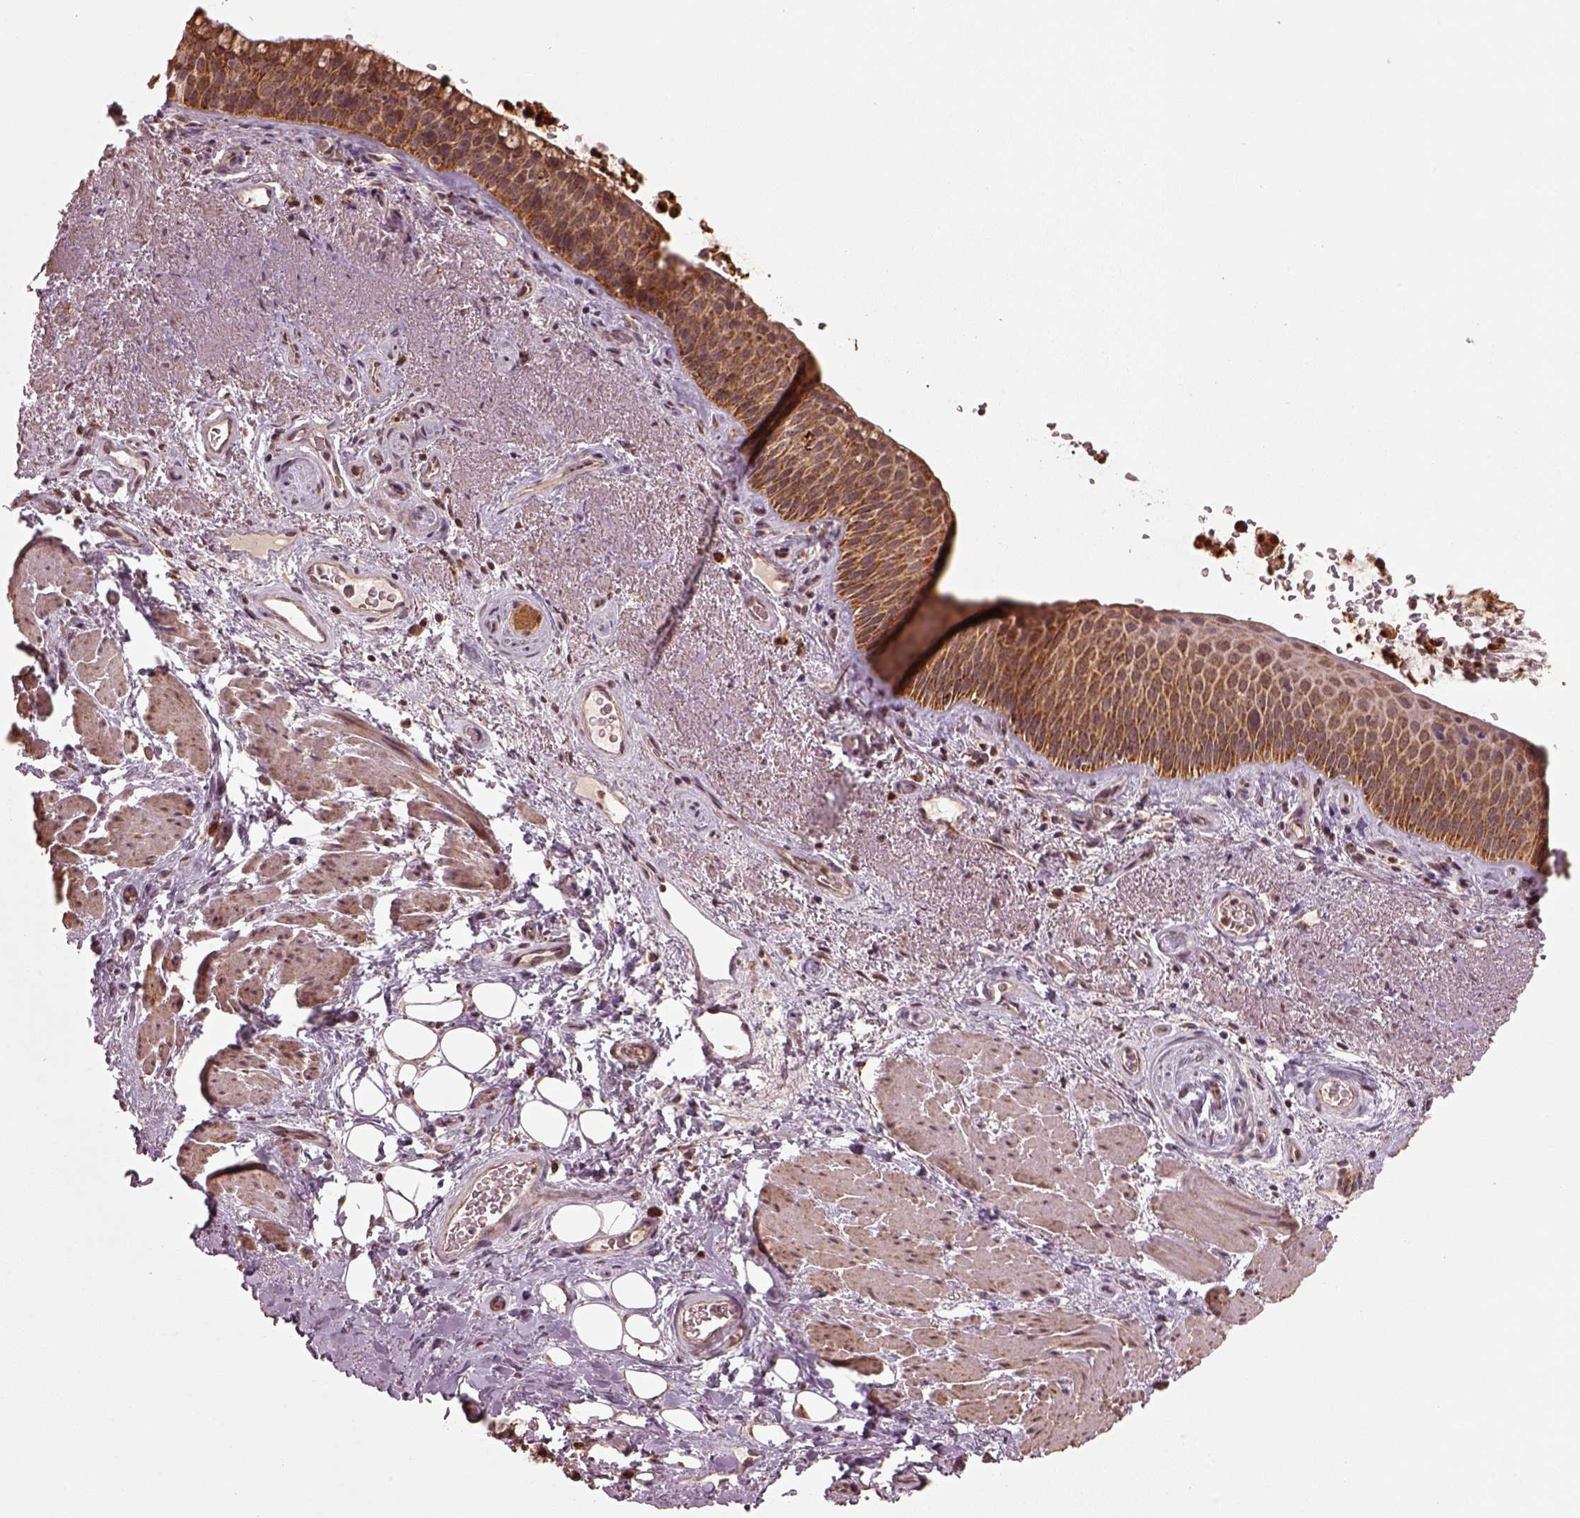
{"staining": {"intensity": "strong", "quantity": ">75%", "location": "cytoplasmic/membranous"}, "tissue": "bronchus", "cell_type": "Respiratory epithelial cells", "image_type": "normal", "snomed": [{"axis": "morphology", "description": "Normal tissue, NOS"}, {"axis": "topography", "description": "Bronchus"}], "caption": "This micrograph exhibits IHC staining of normal bronchus, with high strong cytoplasmic/membranous positivity in about >75% of respiratory epithelial cells.", "gene": "SEL1L3", "patient": {"sex": "male", "age": 48}}